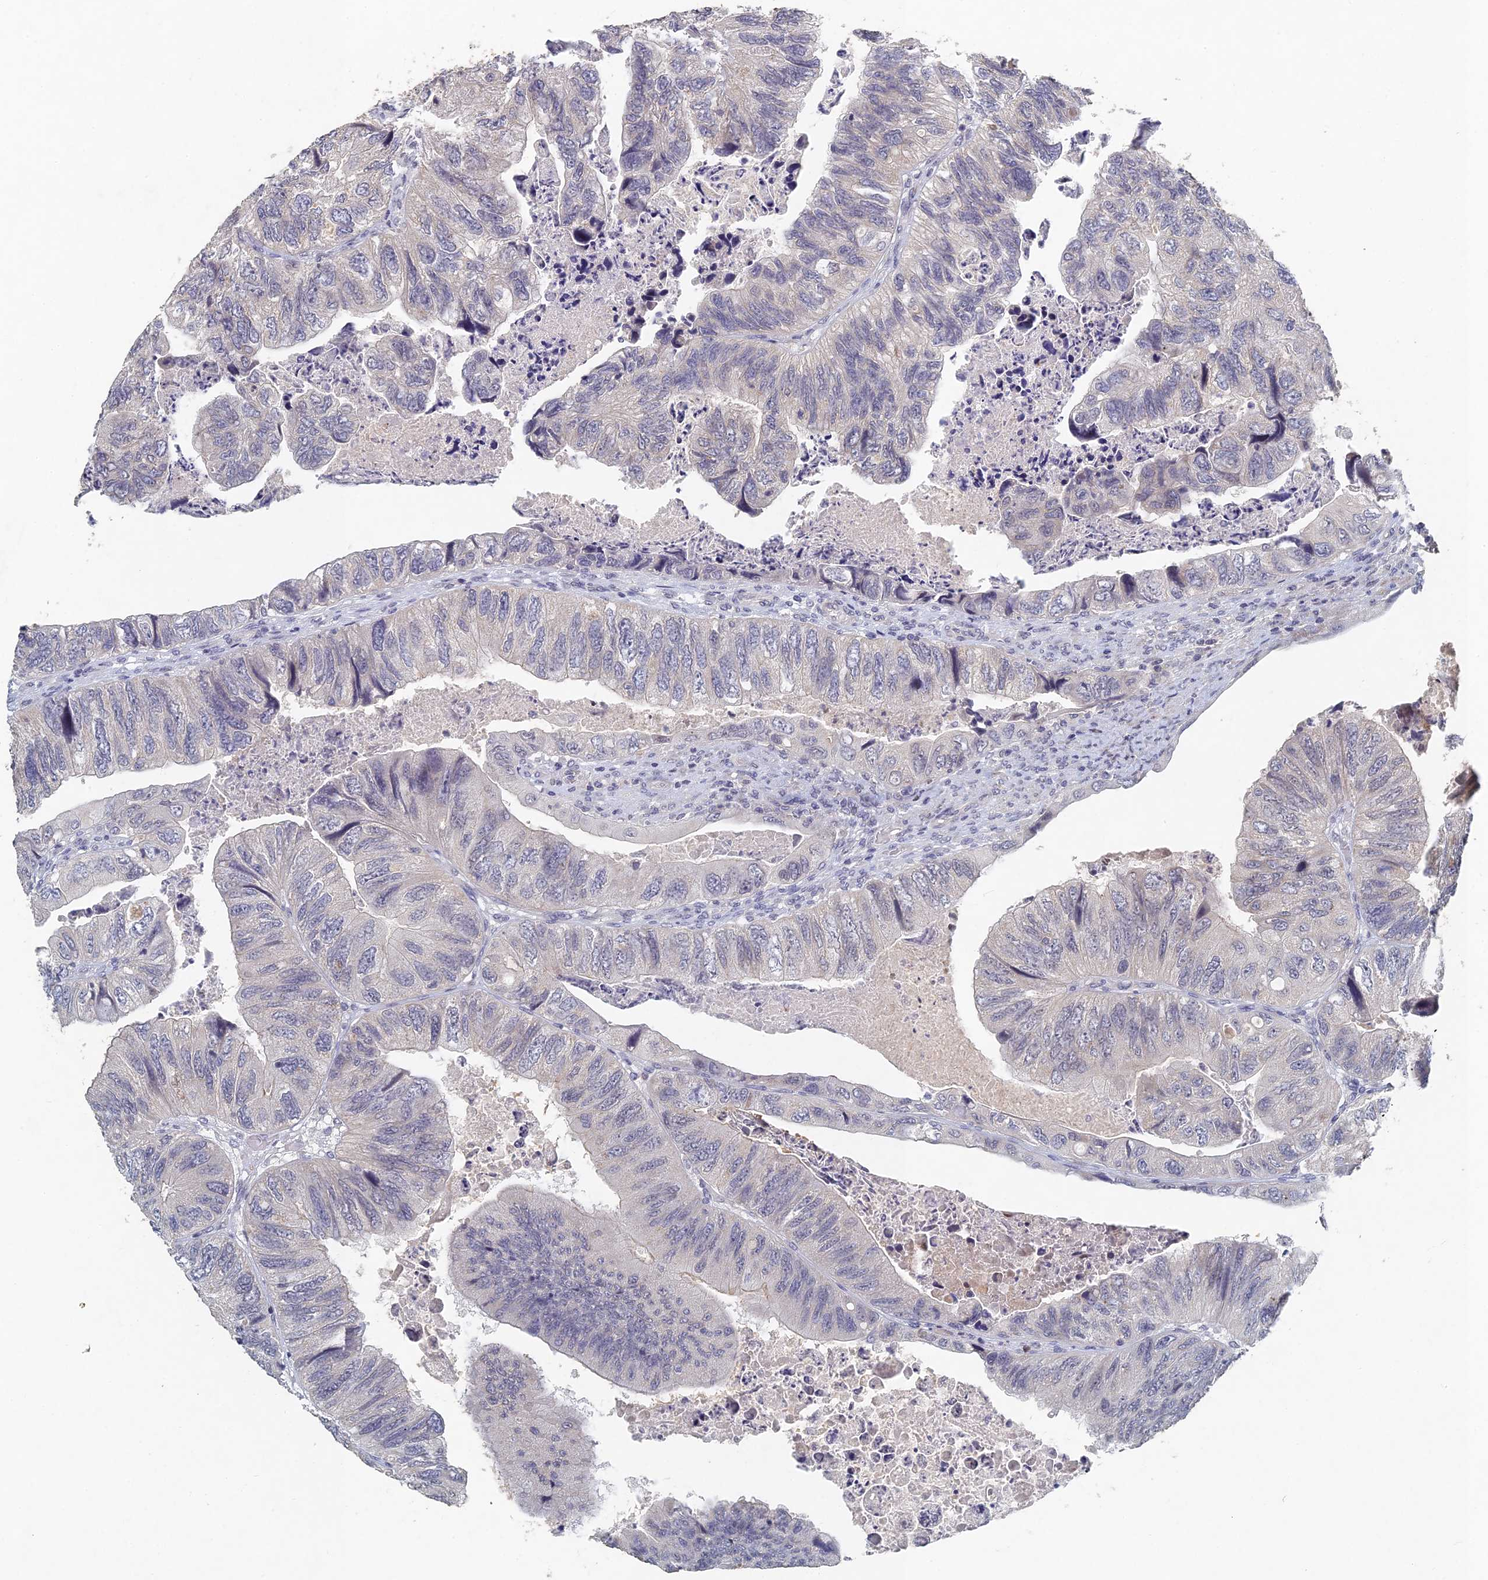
{"staining": {"intensity": "negative", "quantity": "none", "location": "none"}, "tissue": "colorectal cancer", "cell_type": "Tumor cells", "image_type": "cancer", "snomed": [{"axis": "morphology", "description": "Adenocarcinoma, NOS"}, {"axis": "topography", "description": "Rectum"}], "caption": "Immunohistochemistry of colorectal adenocarcinoma shows no expression in tumor cells.", "gene": "GNA15", "patient": {"sex": "male", "age": 63}}